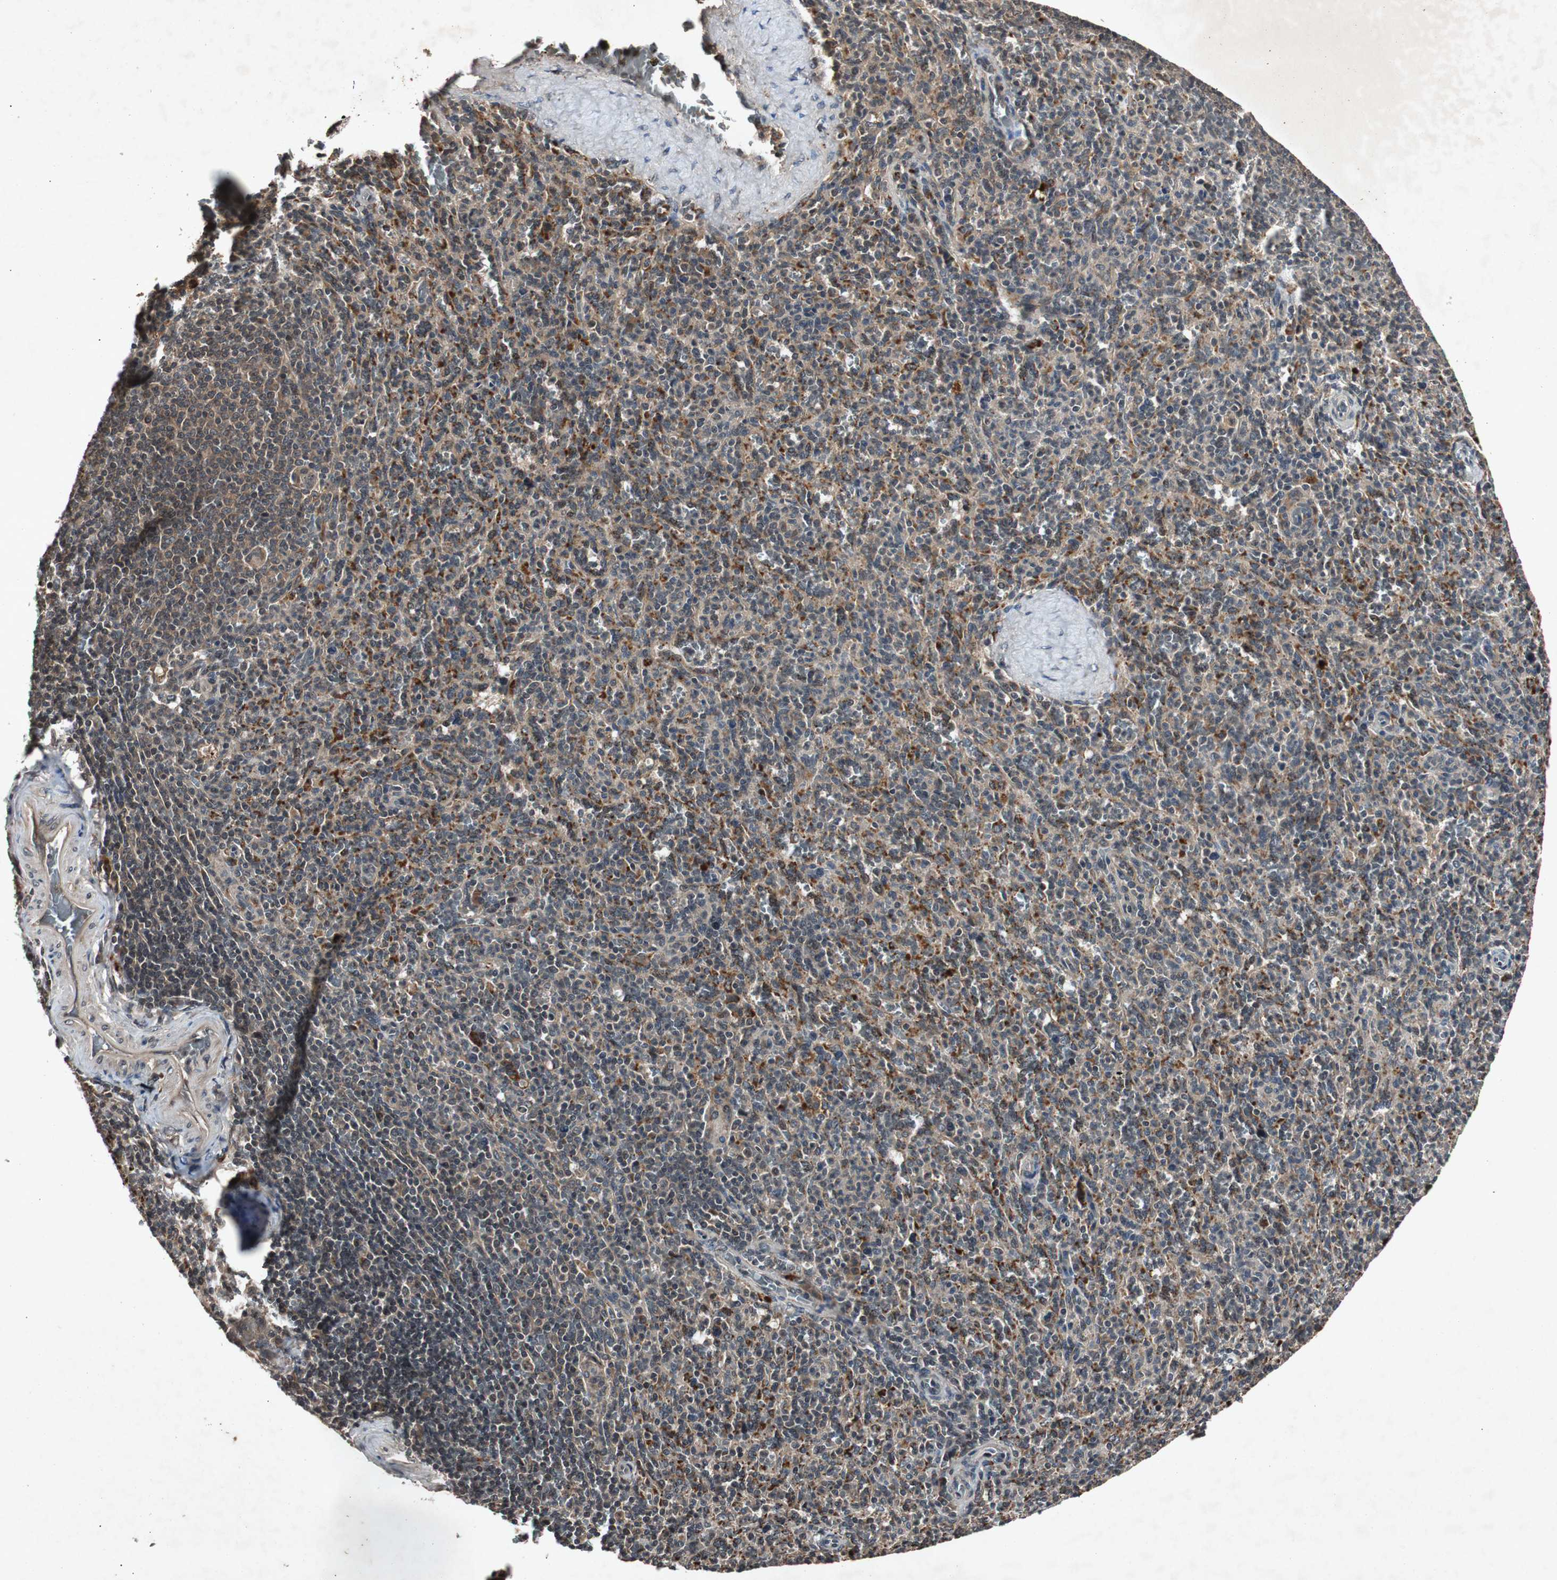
{"staining": {"intensity": "moderate", "quantity": ">75%", "location": "cytoplasmic/membranous"}, "tissue": "spleen", "cell_type": "Cells in red pulp", "image_type": "normal", "snomed": [{"axis": "morphology", "description": "Normal tissue, NOS"}, {"axis": "topography", "description": "Spleen"}], "caption": "Immunohistochemistry (DAB (3,3'-diaminobenzidine)) staining of normal spleen displays moderate cytoplasmic/membranous protein expression in approximately >75% of cells in red pulp.", "gene": "SLIT2", "patient": {"sex": "male", "age": 36}}